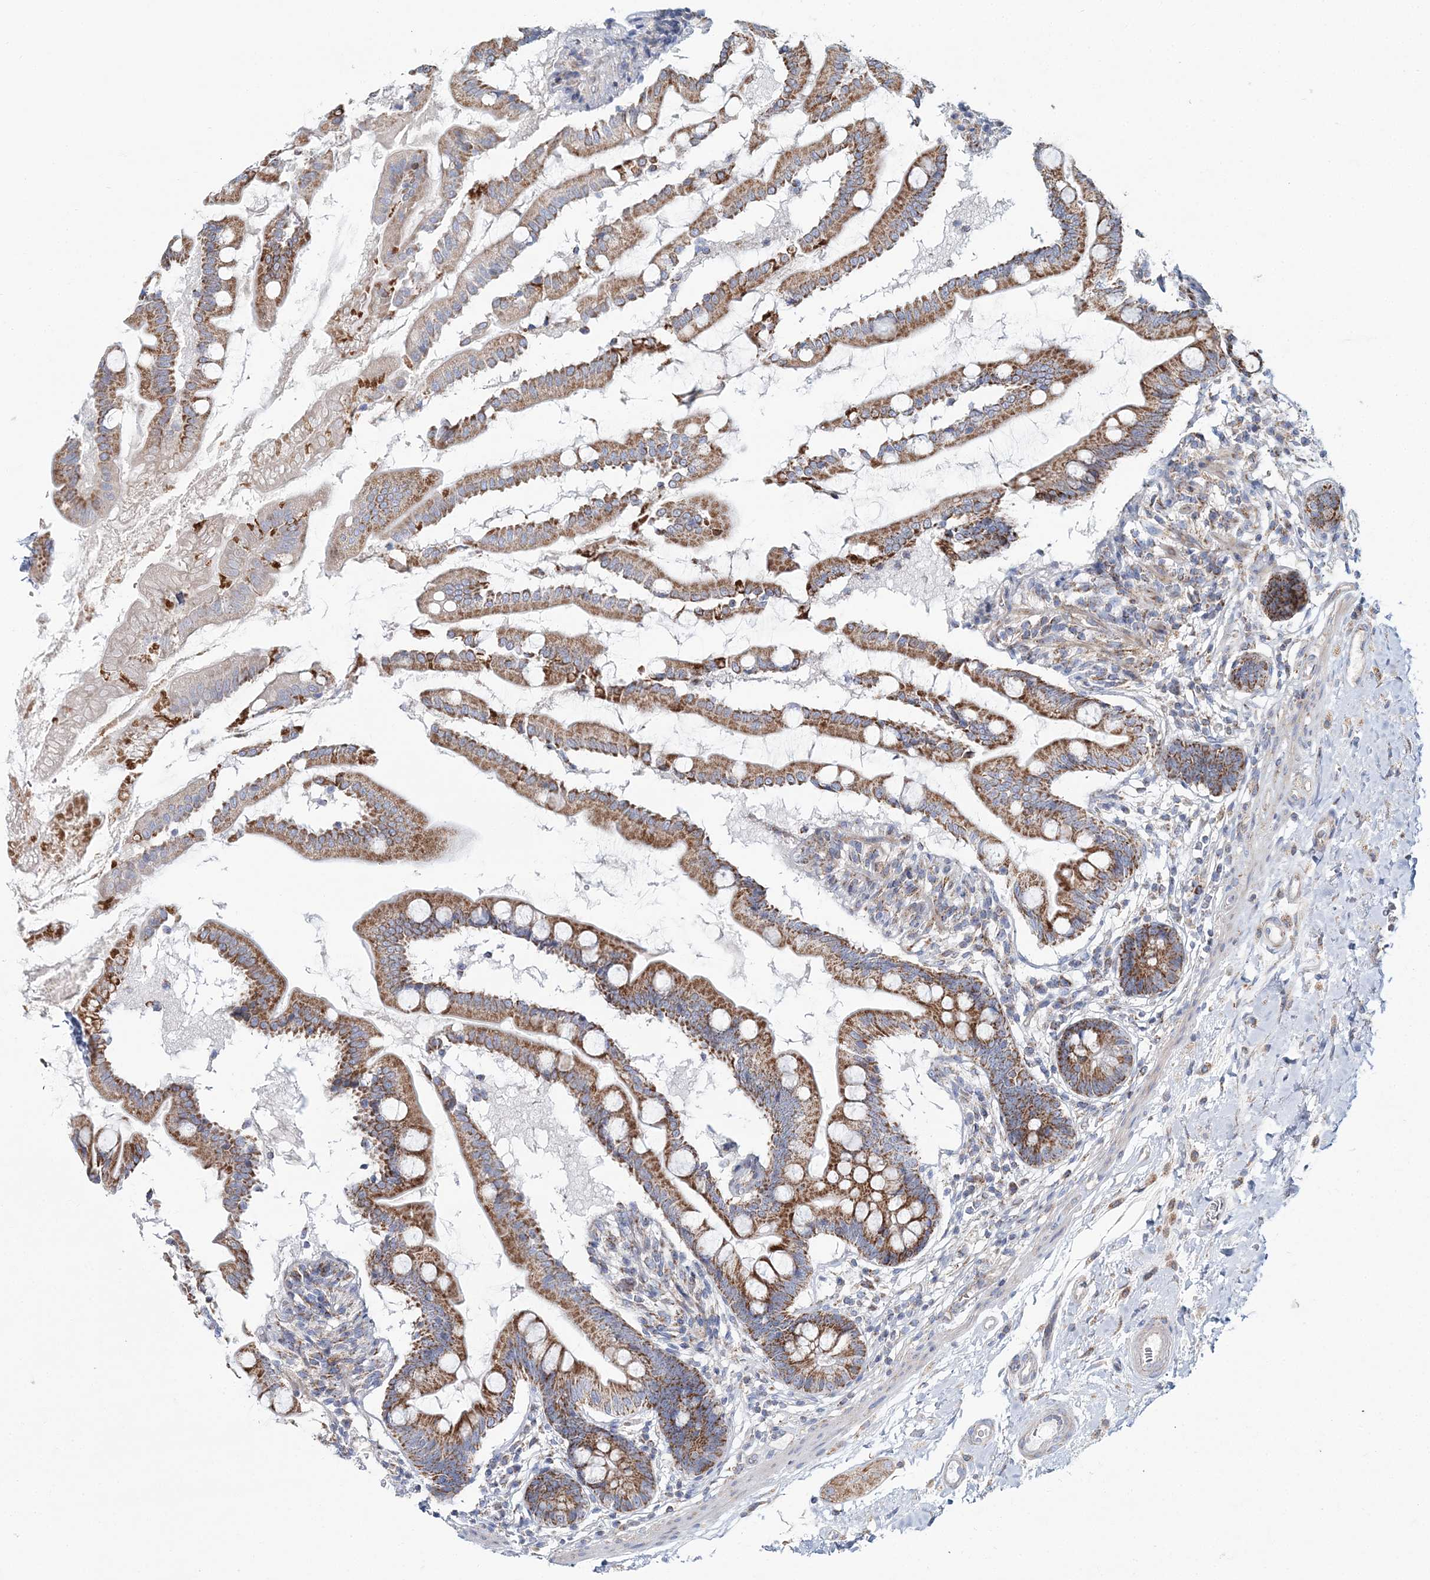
{"staining": {"intensity": "strong", "quantity": "25%-75%", "location": "cytoplasmic/membranous"}, "tissue": "small intestine", "cell_type": "Glandular cells", "image_type": "normal", "snomed": [{"axis": "morphology", "description": "Normal tissue, NOS"}, {"axis": "topography", "description": "Small intestine"}], "caption": "Protein positivity by IHC reveals strong cytoplasmic/membranous staining in approximately 25%-75% of glandular cells in benign small intestine. (DAB (3,3'-diaminobenzidine) IHC with brightfield microscopy, high magnification).", "gene": "ARHGAP6", "patient": {"sex": "female", "age": 56}}